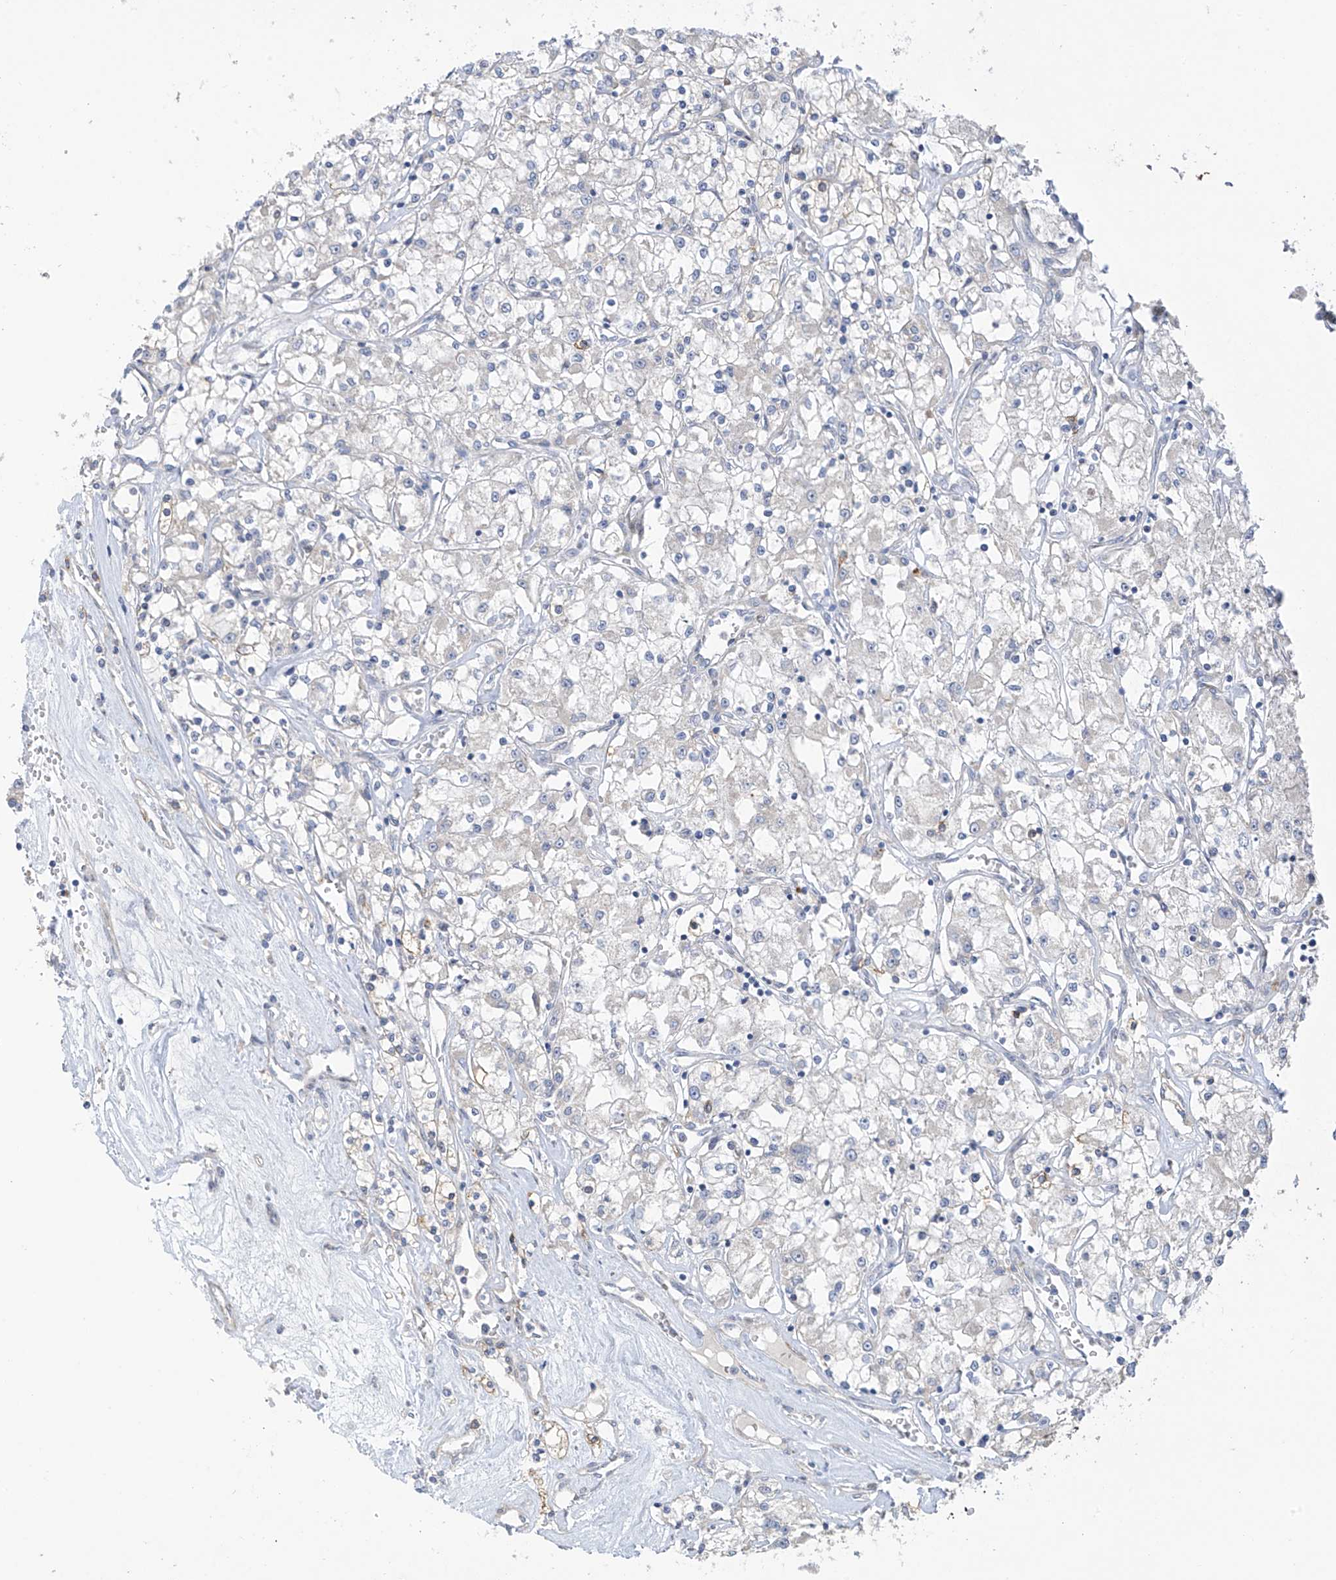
{"staining": {"intensity": "negative", "quantity": "none", "location": "none"}, "tissue": "renal cancer", "cell_type": "Tumor cells", "image_type": "cancer", "snomed": [{"axis": "morphology", "description": "Adenocarcinoma, NOS"}, {"axis": "topography", "description": "Kidney"}], "caption": "High power microscopy micrograph of an immunohistochemistry histopathology image of renal adenocarcinoma, revealing no significant staining in tumor cells. (Stains: DAB (3,3'-diaminobenzidine) IHC with hematoxylin counter stain, Microscopy: brightfield microscopy at high magnification).", "gene": "ZNF641", "patient": {"sex": "female", "age": 59}}